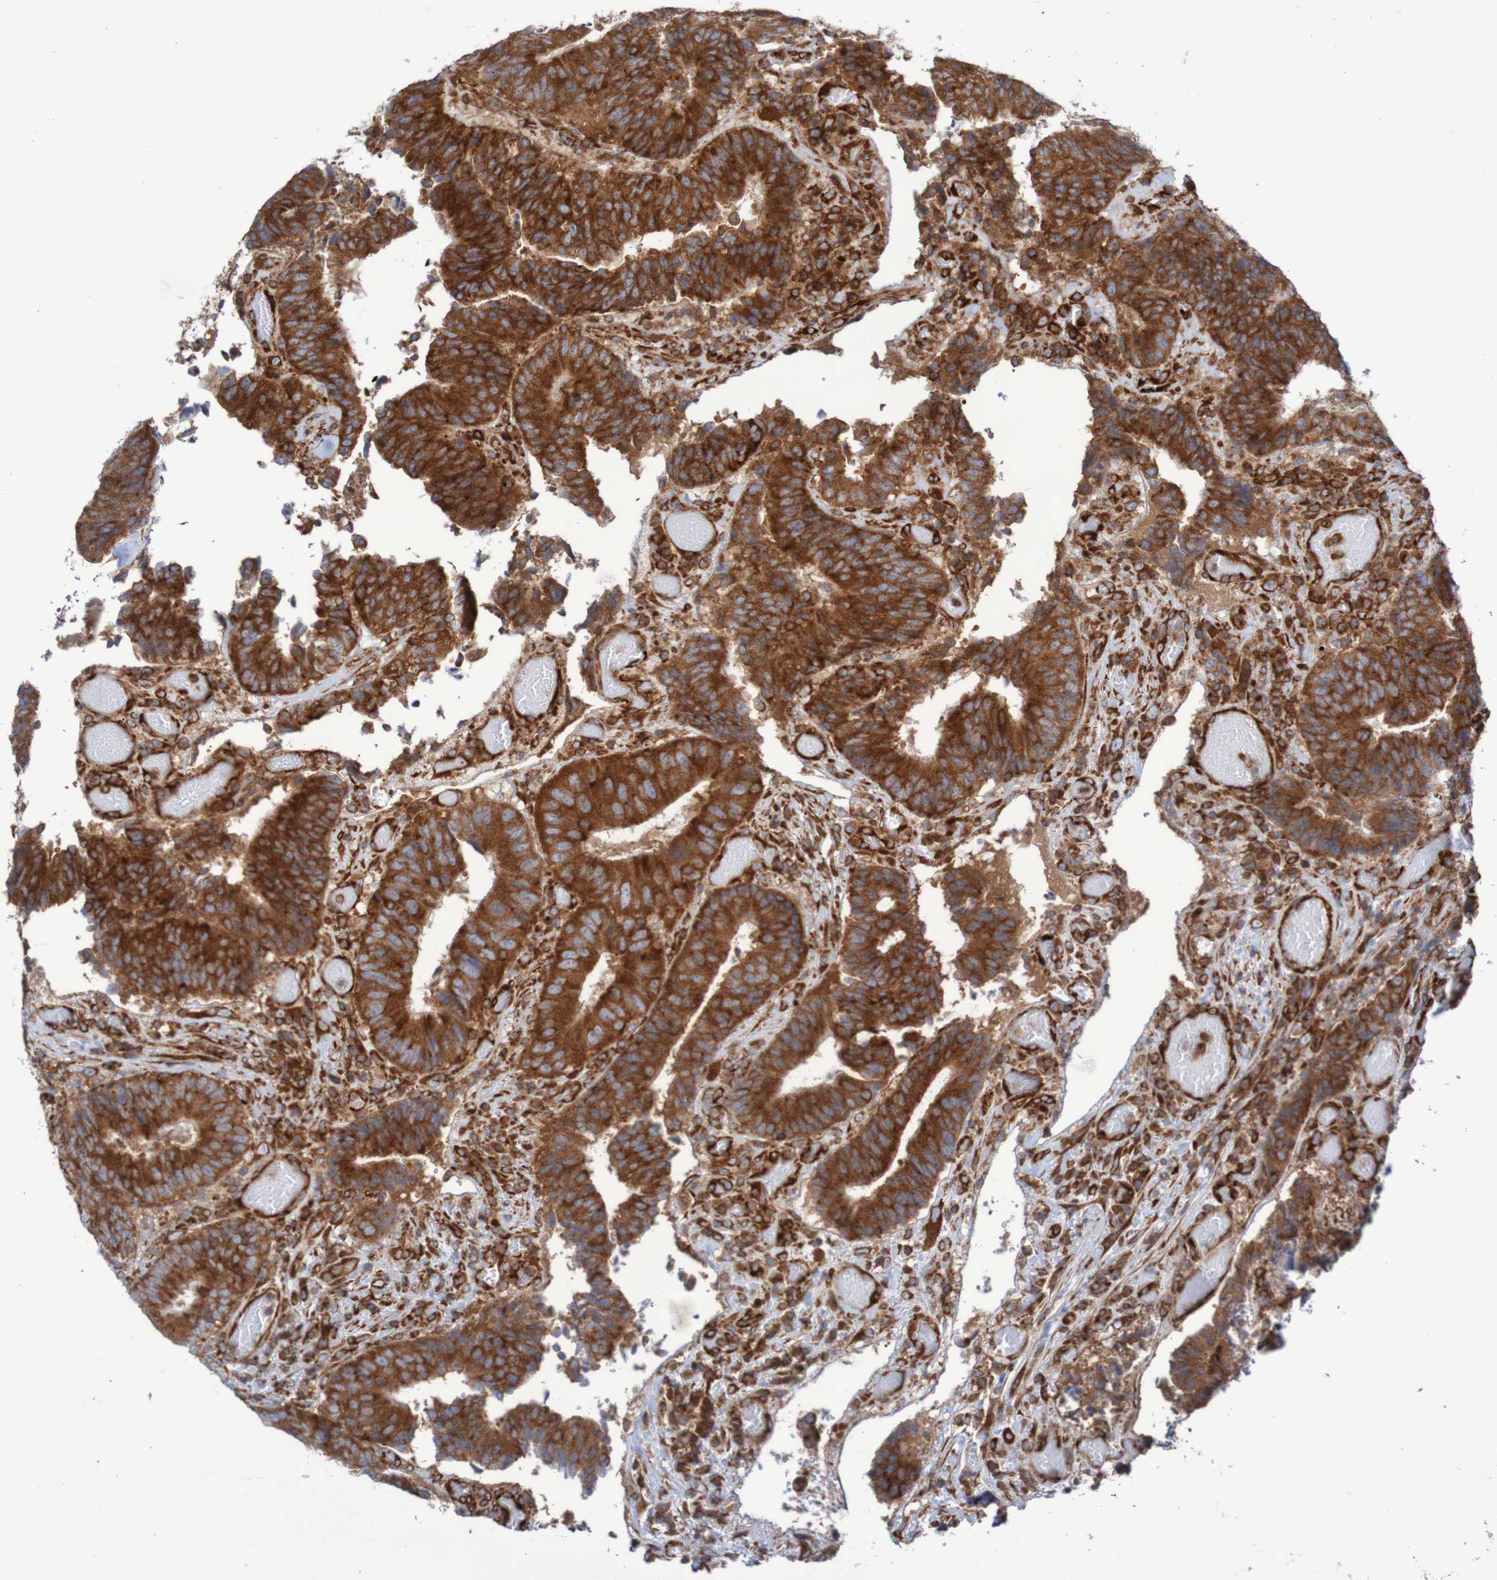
{"staining": {"intensity": "strong", "quantity": ">75%", "location": "cytoplasmic/membranous"}, "tissue": "colorectal cancer", "cell_type": "Tumor cells", "image_type": "cancer", "snomed": [{"axis": "morphology", "description": "Adenocarcinoma, NOS"}, {"axis": "topography", "description": "Rectum"}], "caption": "Immunohistochemistry (IHC) of colorectal adenocarcinoma demonstrates high levels of strong cytoplasmic/membranous staining in approximately >75% of tumor cells.", "gene": "FXR2", "patient": {"sex": "male", "age": 72}}